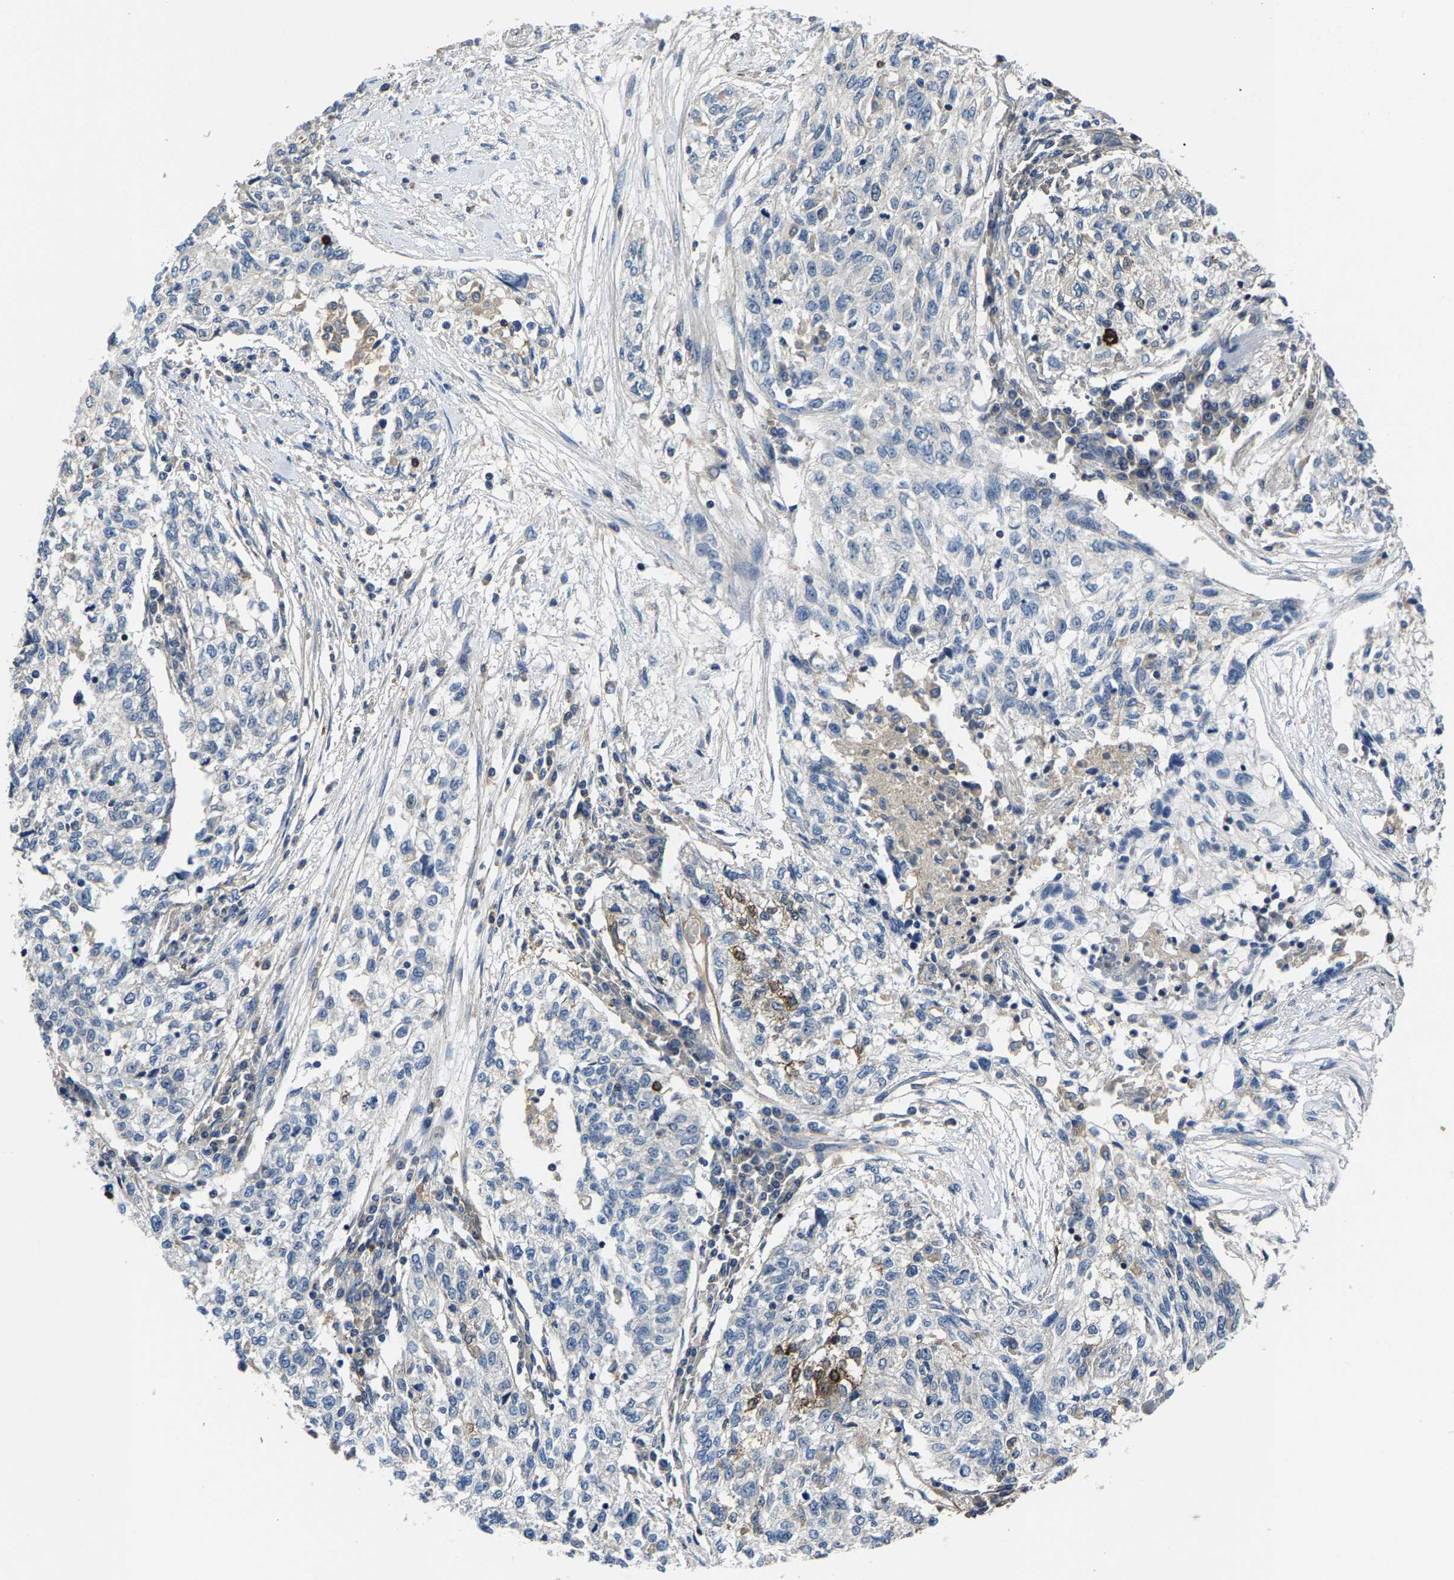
{"staining": {"intensity": "negative", "quantity": "none", "location": "none"}, "tissue": "cervical cancer", "cell_type": "Tumor cells", "image_type": "cancer", "snomed": [{"axis": "morphology", "description": "Squamous cell carcinoma, NOS"}, {"axis": "topography", "description": "Cervix"}], "caption": "The micrograph exhibits no significant expression in tumor cells of squamous cell carcinoma (cervical).", "gene": "AGBL3", "patient": {"sex": "female", "age": 57}}